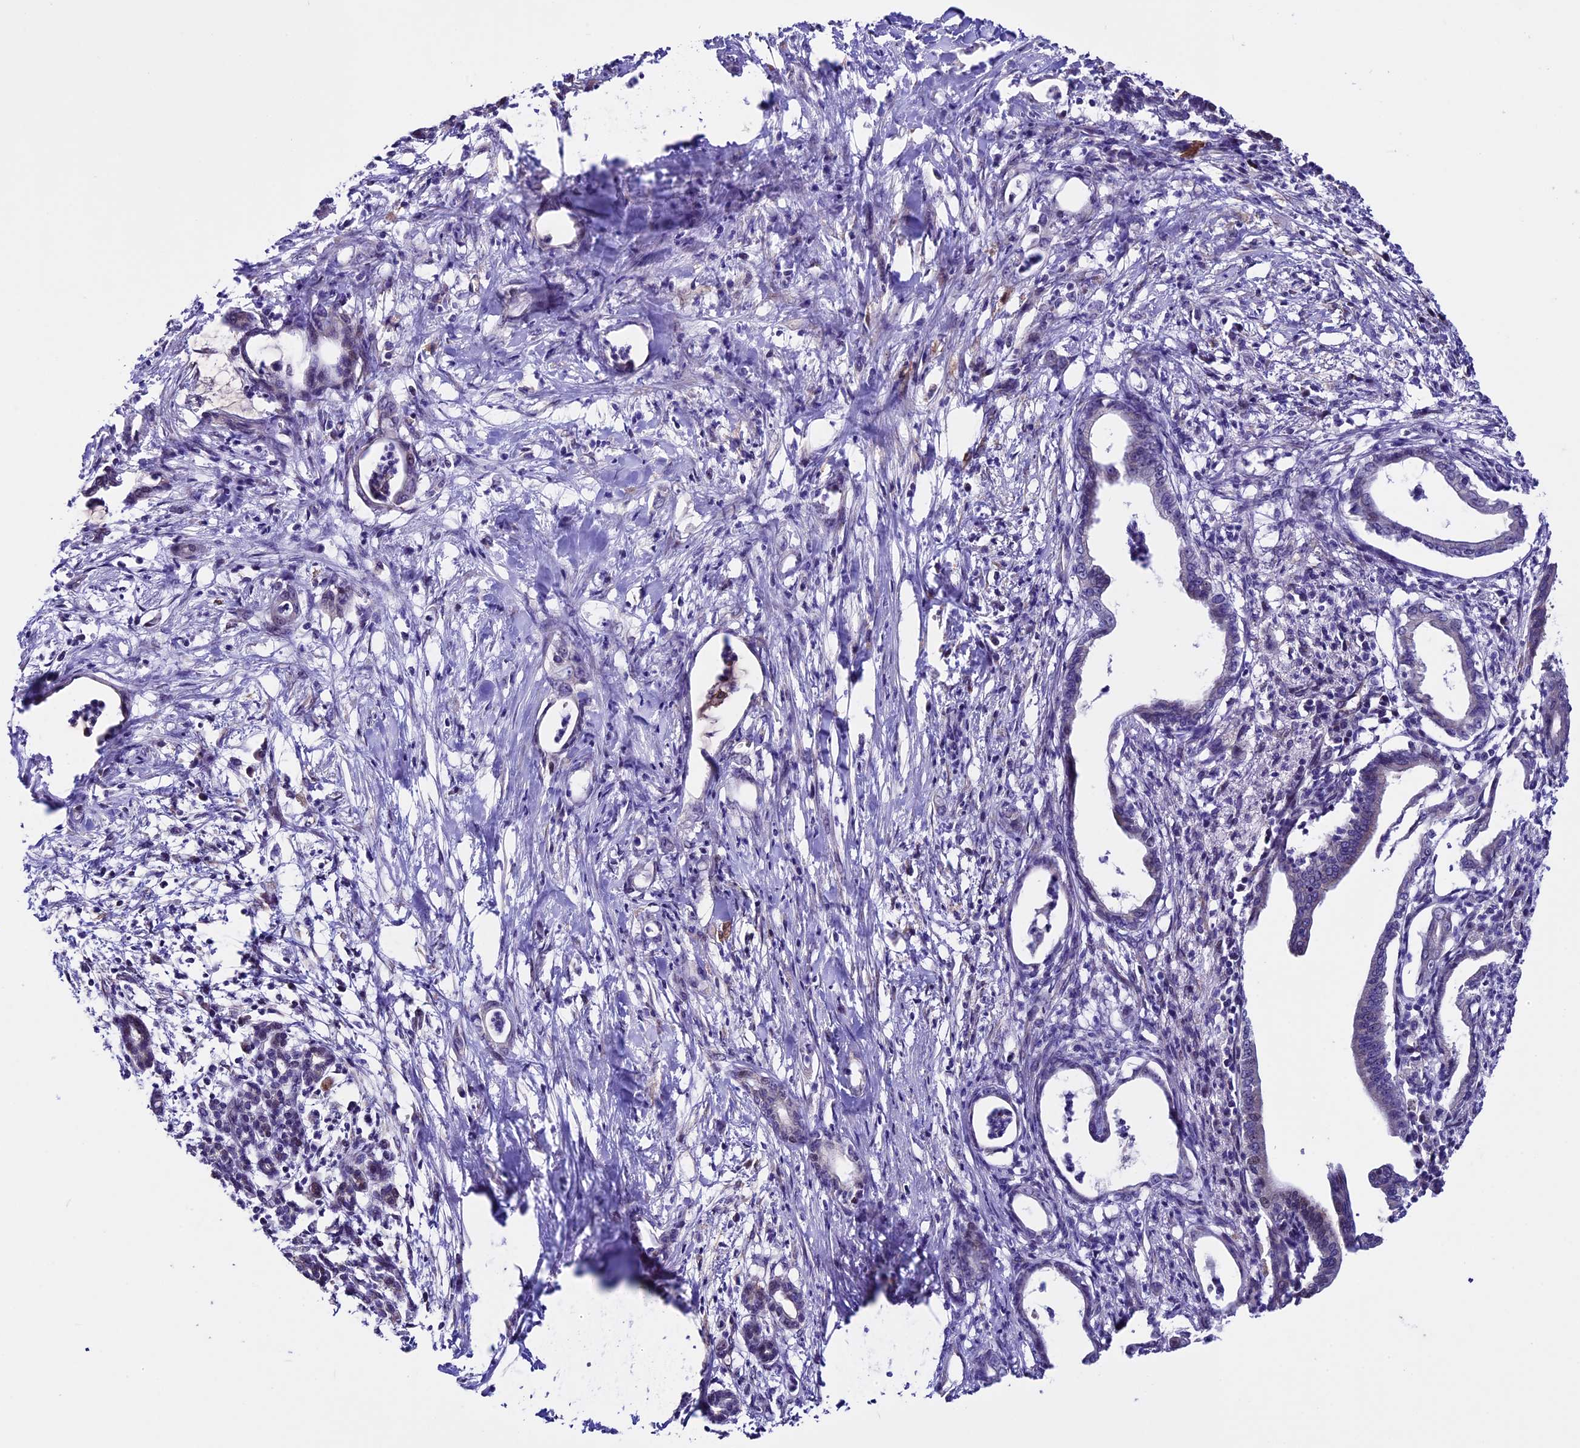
{"staining": {"intensity": "negative", "quantity": "none", "location": "none"}, "tissue": "pancreatic cancer", "cell_type": "Tumor cells", "image_type": "cancer", "snomed": [{"axis": "morphology", "description": "Adenocarcinoma, NOS"}, {"axis": "topography", "description": "Pancreas"}], "caption": "This is an immunohistochemistry (IHC) histopathology image of human pancreatic cancer (adenocarcinoma). There is no staining in tumor cells.", "gene": "TMEM171", "patient": {"sex": "female", "age": 55}}